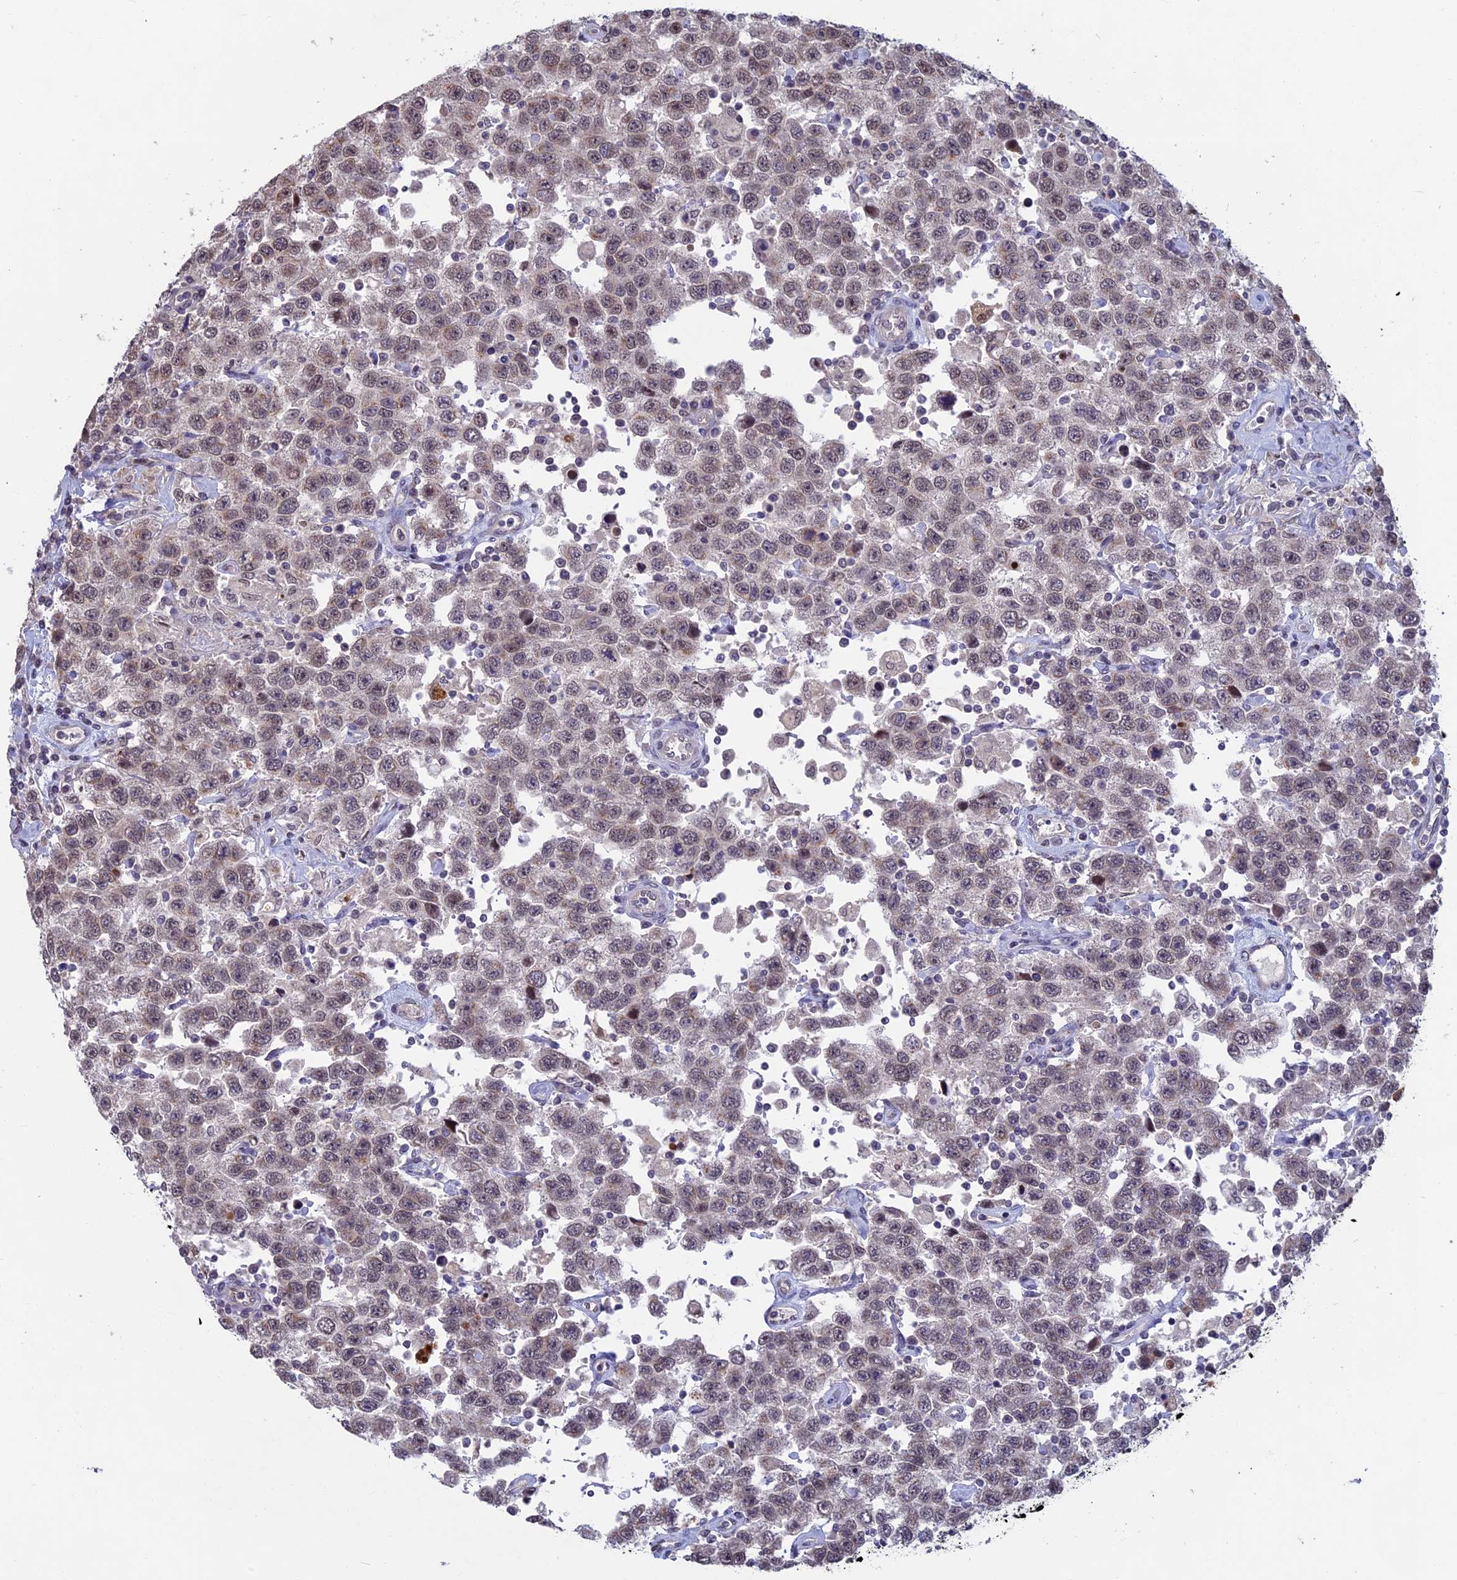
{"staining": {"intensity": "weak", "quantity": ">75%", "location": "nuclear"}, "tissue": "testis cancer", "cell_type": "Tumor cells", "image_type": "cancer", "snomed": [{"axis": "morphology", "description": "Seminoma, NOS"}, {"axis": "topography", "description": "Testis"}], "caption": "DAB immunohistochemical staining of human testis cancer demonstrates weak nuclear protein expression in about >75% of tumor cells.", "gene": "SPIRE1", "patient": {"sex": "male", "age": 41}}